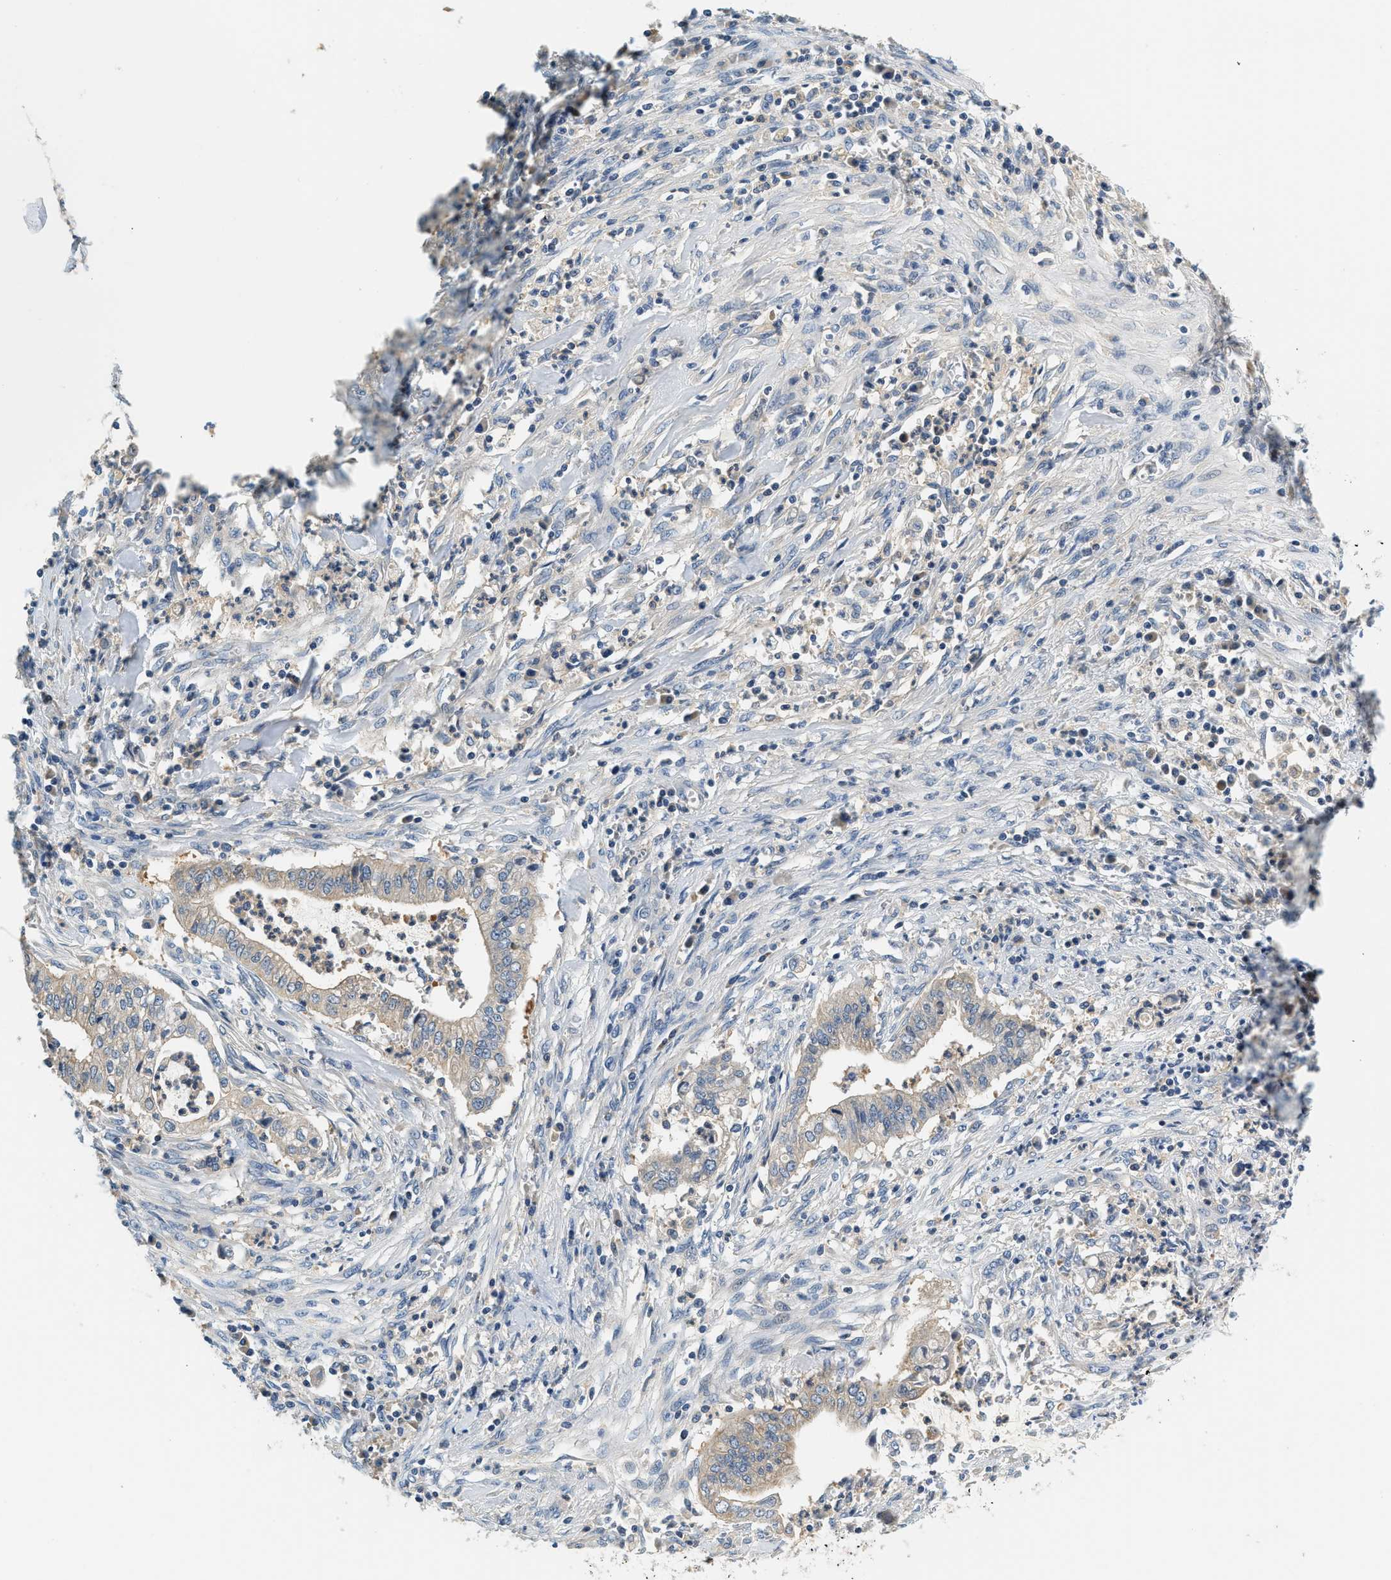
{"staining": {"intensity": "weak", "quantity": "25%-75%", "location": "cytoplasmic/membranous"}, "tissue": "cervical cancer", "cell_type": "Tumor cells", "image_type": "cancer", "snomed": [{"axis": "morphology", "description": "Adenocarcinoma, NOS"}, {"axis": "topography", "description": "Cervix"}], "caption": "Weak cytoplasmic/membranous protein positivity is seen in approximately 25%-75% of tumor cells in cervical adenocarcinoma.", "gene": "SLC35E1", "patient": {"sex": "female", "age": 44}}